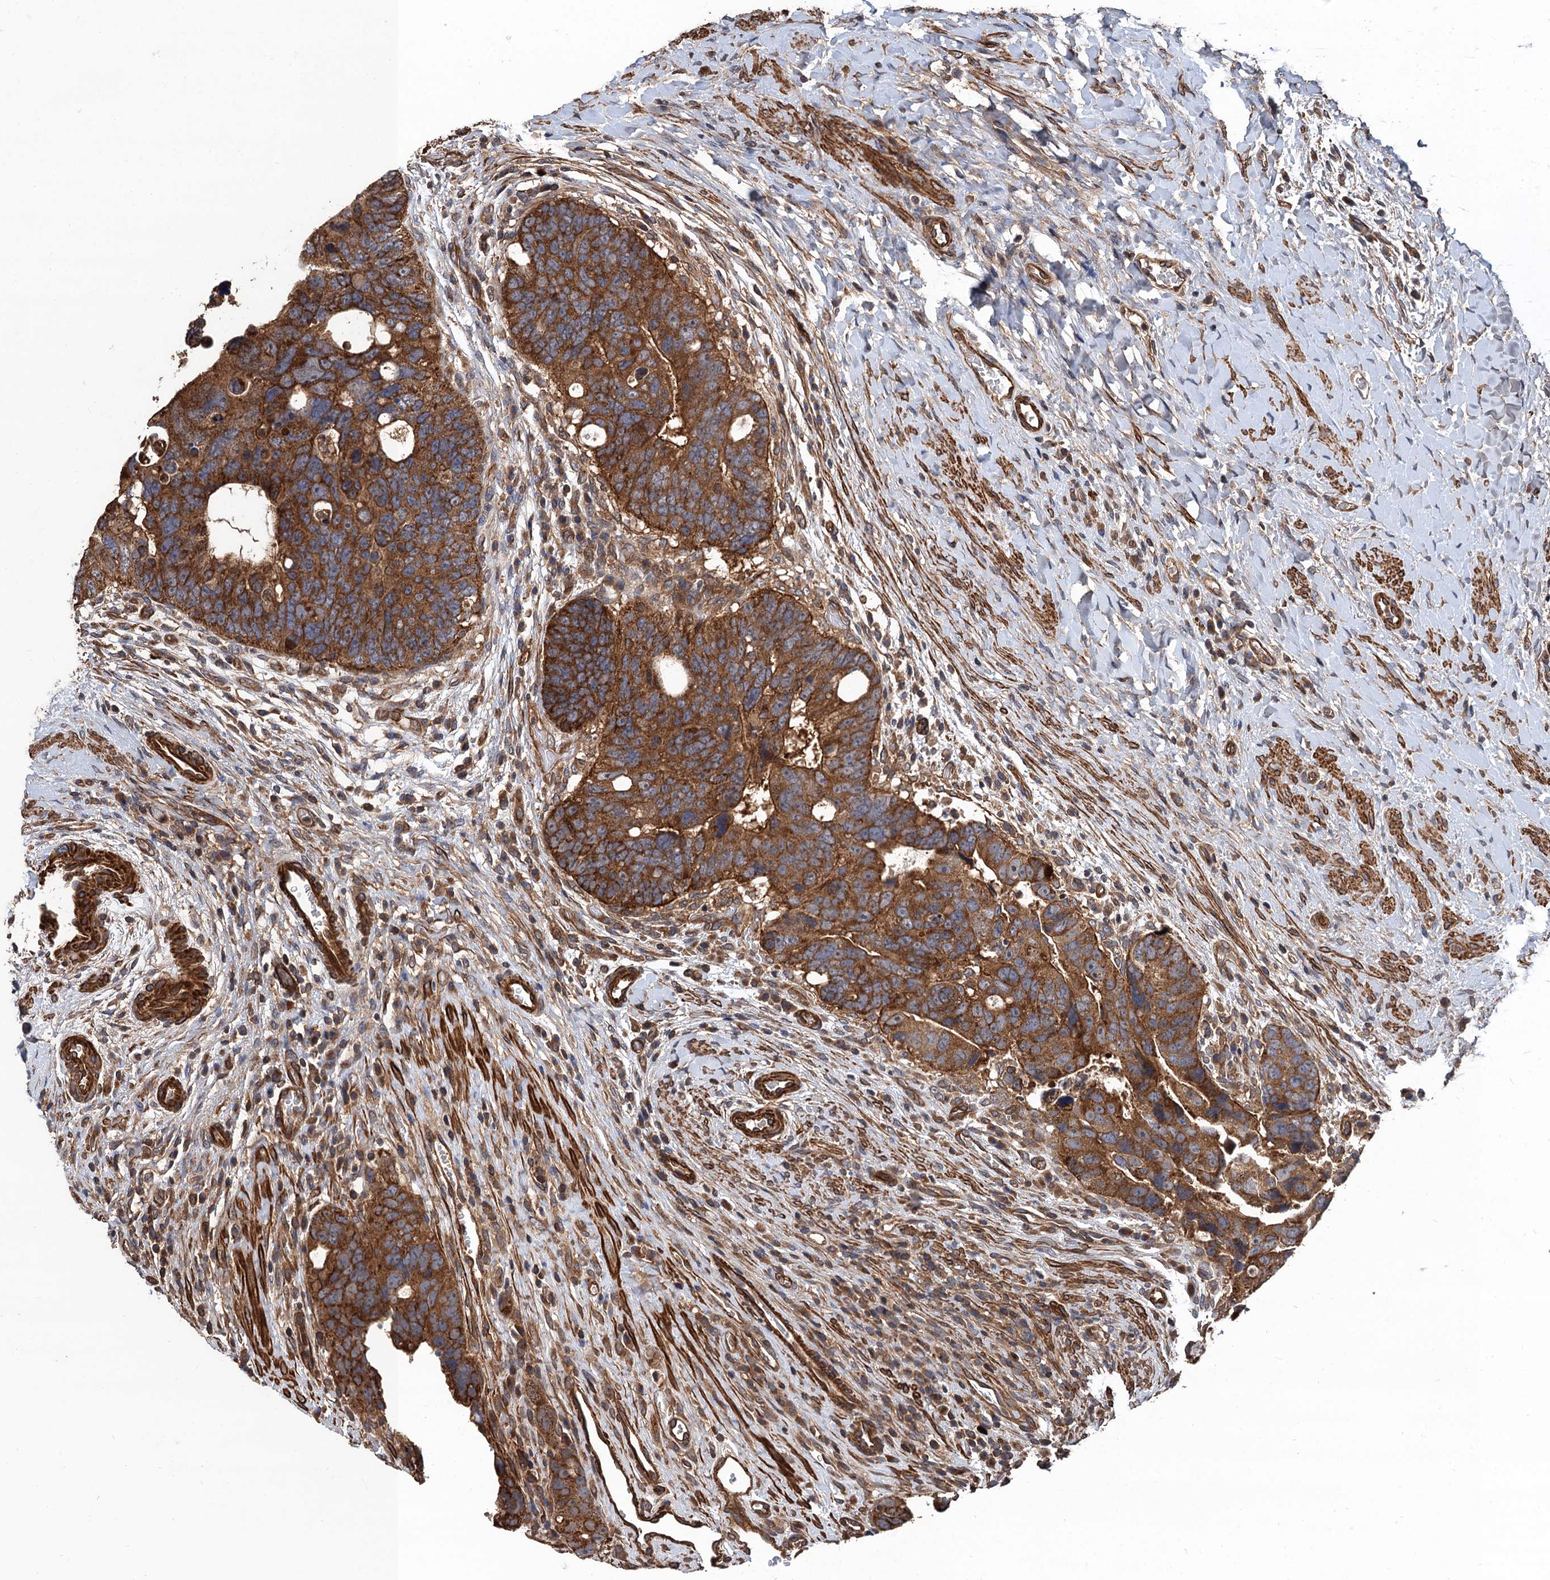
{"staining": {"intensity": "strong", "quantity": ">75%", "location": "cytoplasmic/membranous"}, "tissue": "colorectal cancer", "cell_type": "Tumor cells", "image_type": "cancer", "snomed": [{"axis": "morphology", "description": "Adenocarcinoma, NOS"}, {"axis": "topography", "description": "Rectum"}], "caption": "Adenocarcinoma (colorectal) stained for a protein displays strong cytoplasmic/membranous positivity in tumor cells.", "gene": "PPP4R1", "patient": {"sex": "male", "age": 59}}